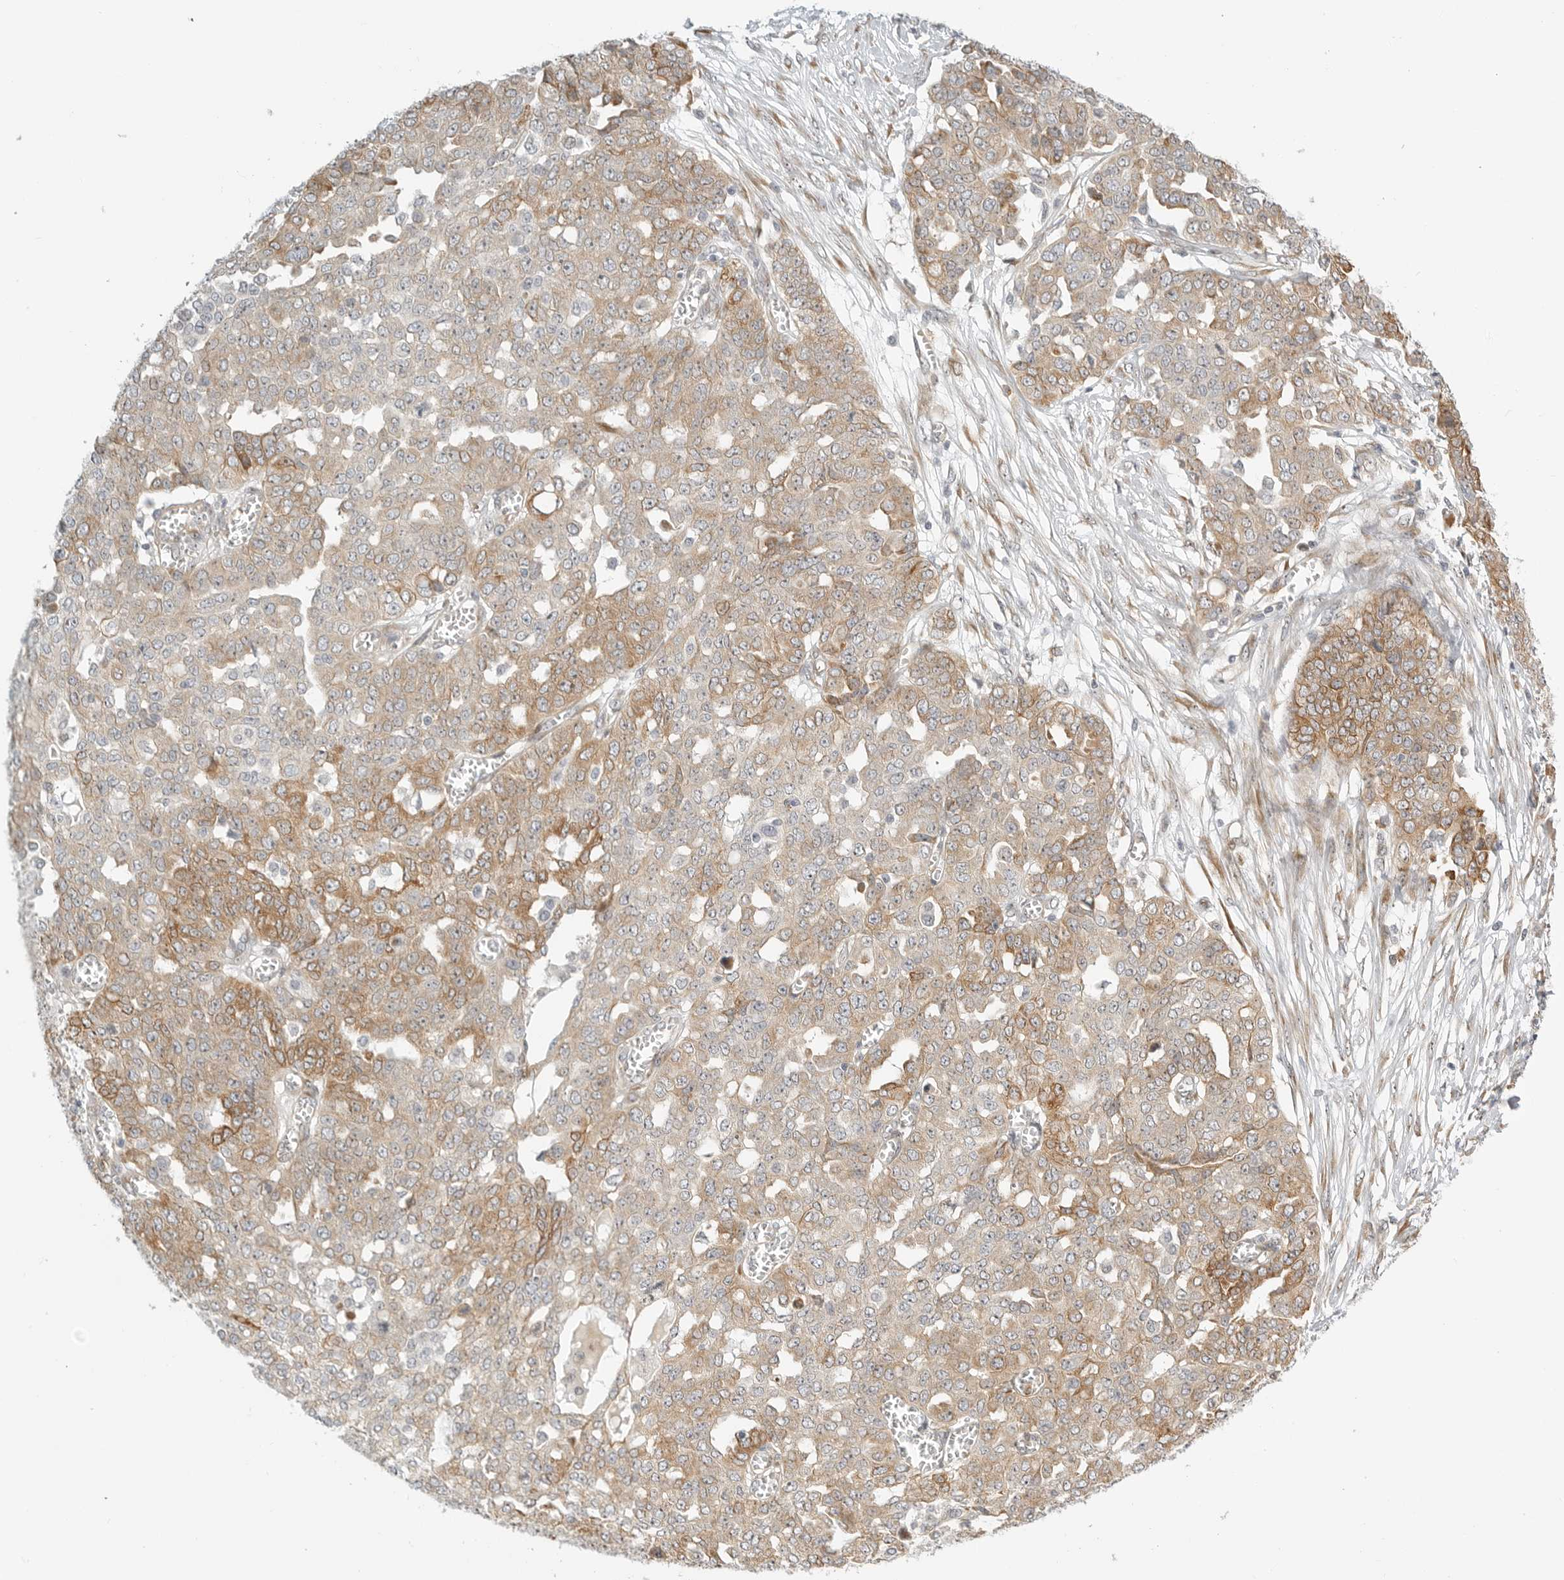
{"staining": {"intensity": "moderate", "quantity": ">75%", "location": "cytoplasmic/membranous"}, "tissue": "ovarian cancer", "cell_type": "Tumor cells", "image_type": "cancer", "snomed": [{"axis": "morphology", "description": "Cystadenocarcinoma, serous, NOS"}, {"axis": "topography", "description": "Soft tissue"}, {"axis": "topography", "description": "Ovary"}], "caption": "Brown immunohistochemical staining in ovarian cancer shows moderate cytoplasmic/membranous positivity in approximately >75% of tumor cells. (DAB IHC, brown staining for protein, blue staining for nuclei).", "gene": "DSCC1", "patient": {"sex": "female", "age": 57}}